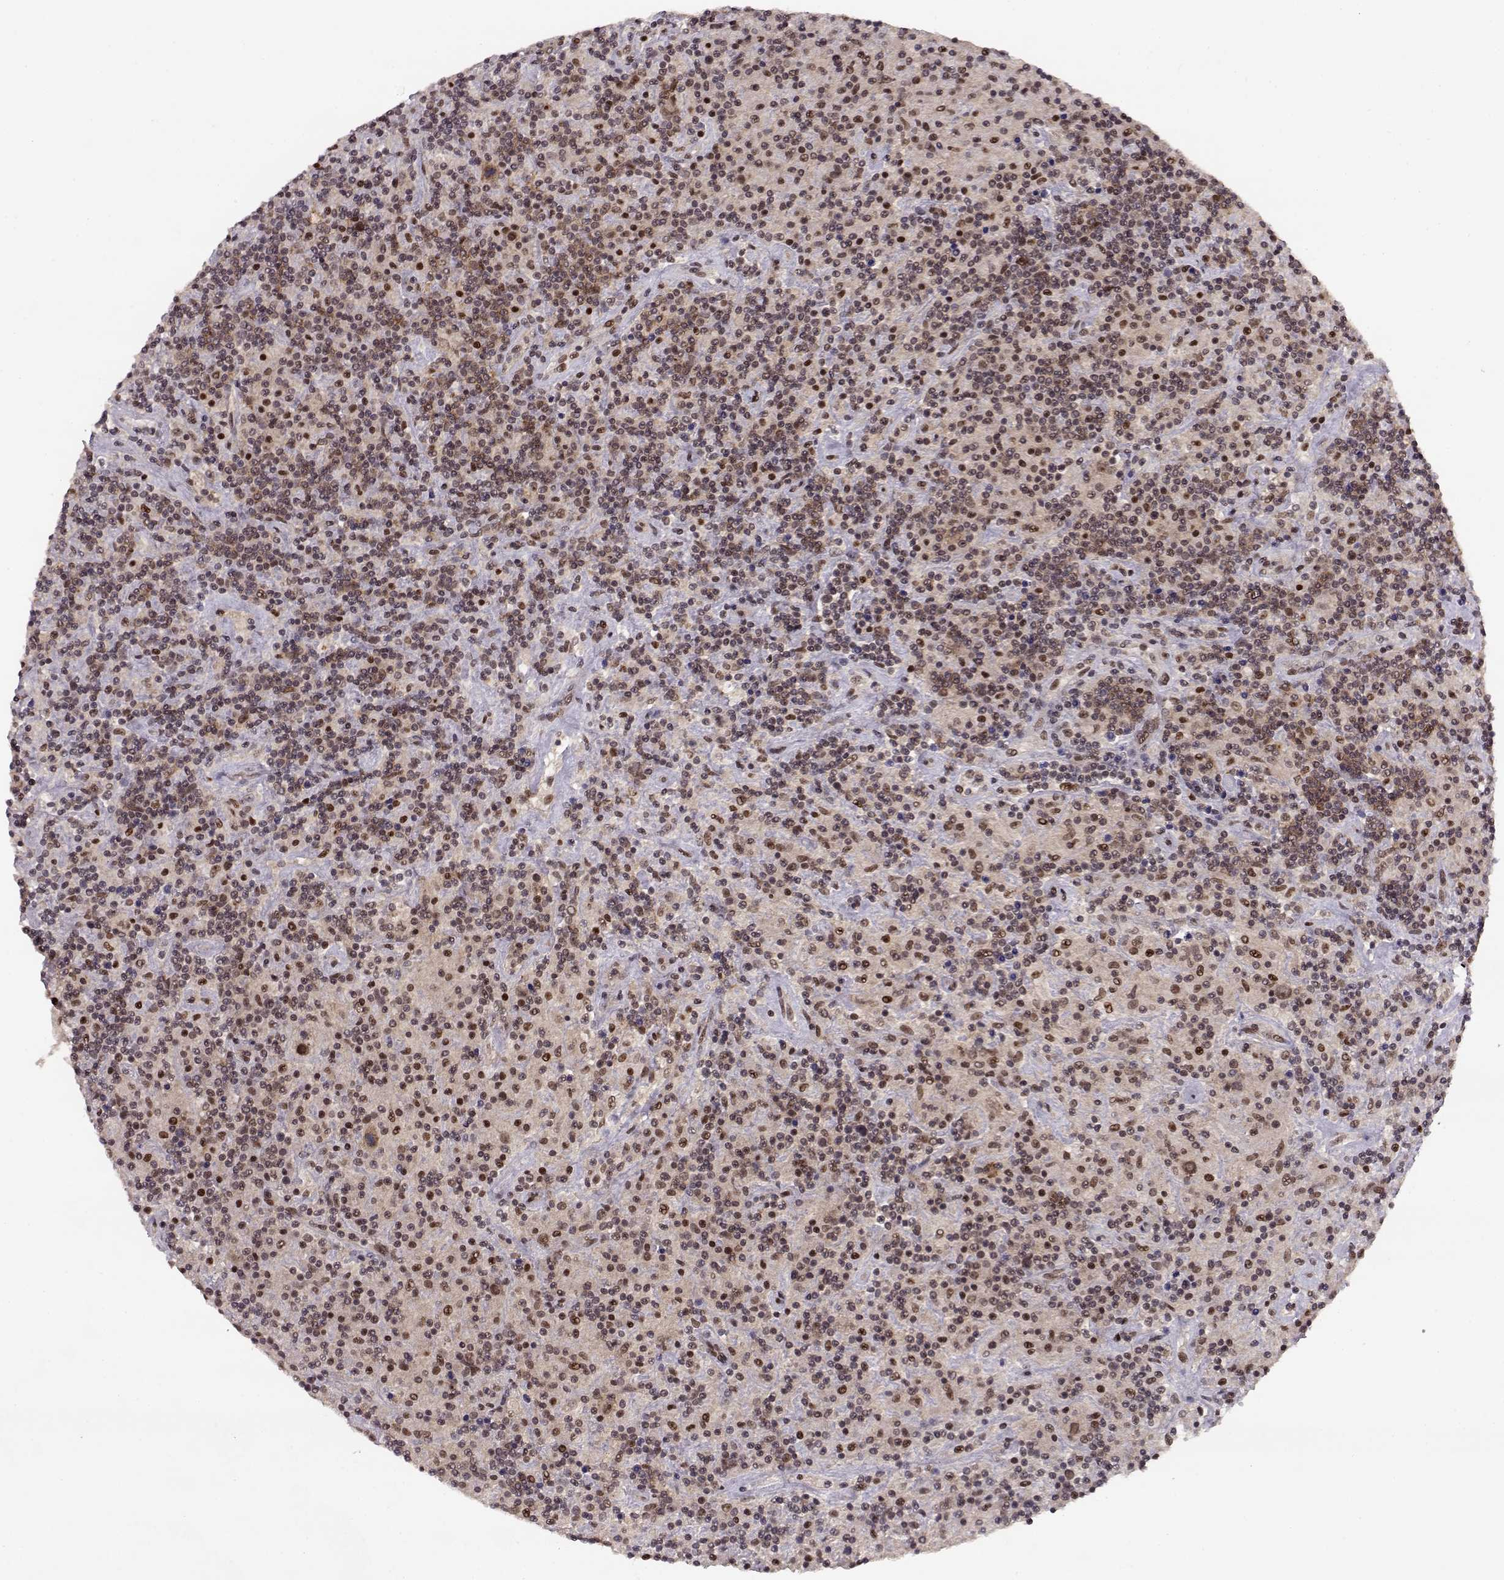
{"staining": {"intensity": "moderate", "quantity": "25%-75%", "location": "cytoplasmic/membranous,nuclear"}, "tissue": "lymphoma", "cell_type": "Tumor cells", "image_type": "cancer", "snomed": [{"axis": "morphology", "description": "Hodgkin's disease, NOS"}, {"axis": "topography", "description": "Lymph node"}], "caption": "This image exhibits immunohistochemistry staining of lymphoma, with medium moderate cytoplasmic/membranous and nuclear expression in approximately 25%-75% of tumor cells.", "gene": "CSNK2A1", "patient": {"sex": "male", "age": 70}}